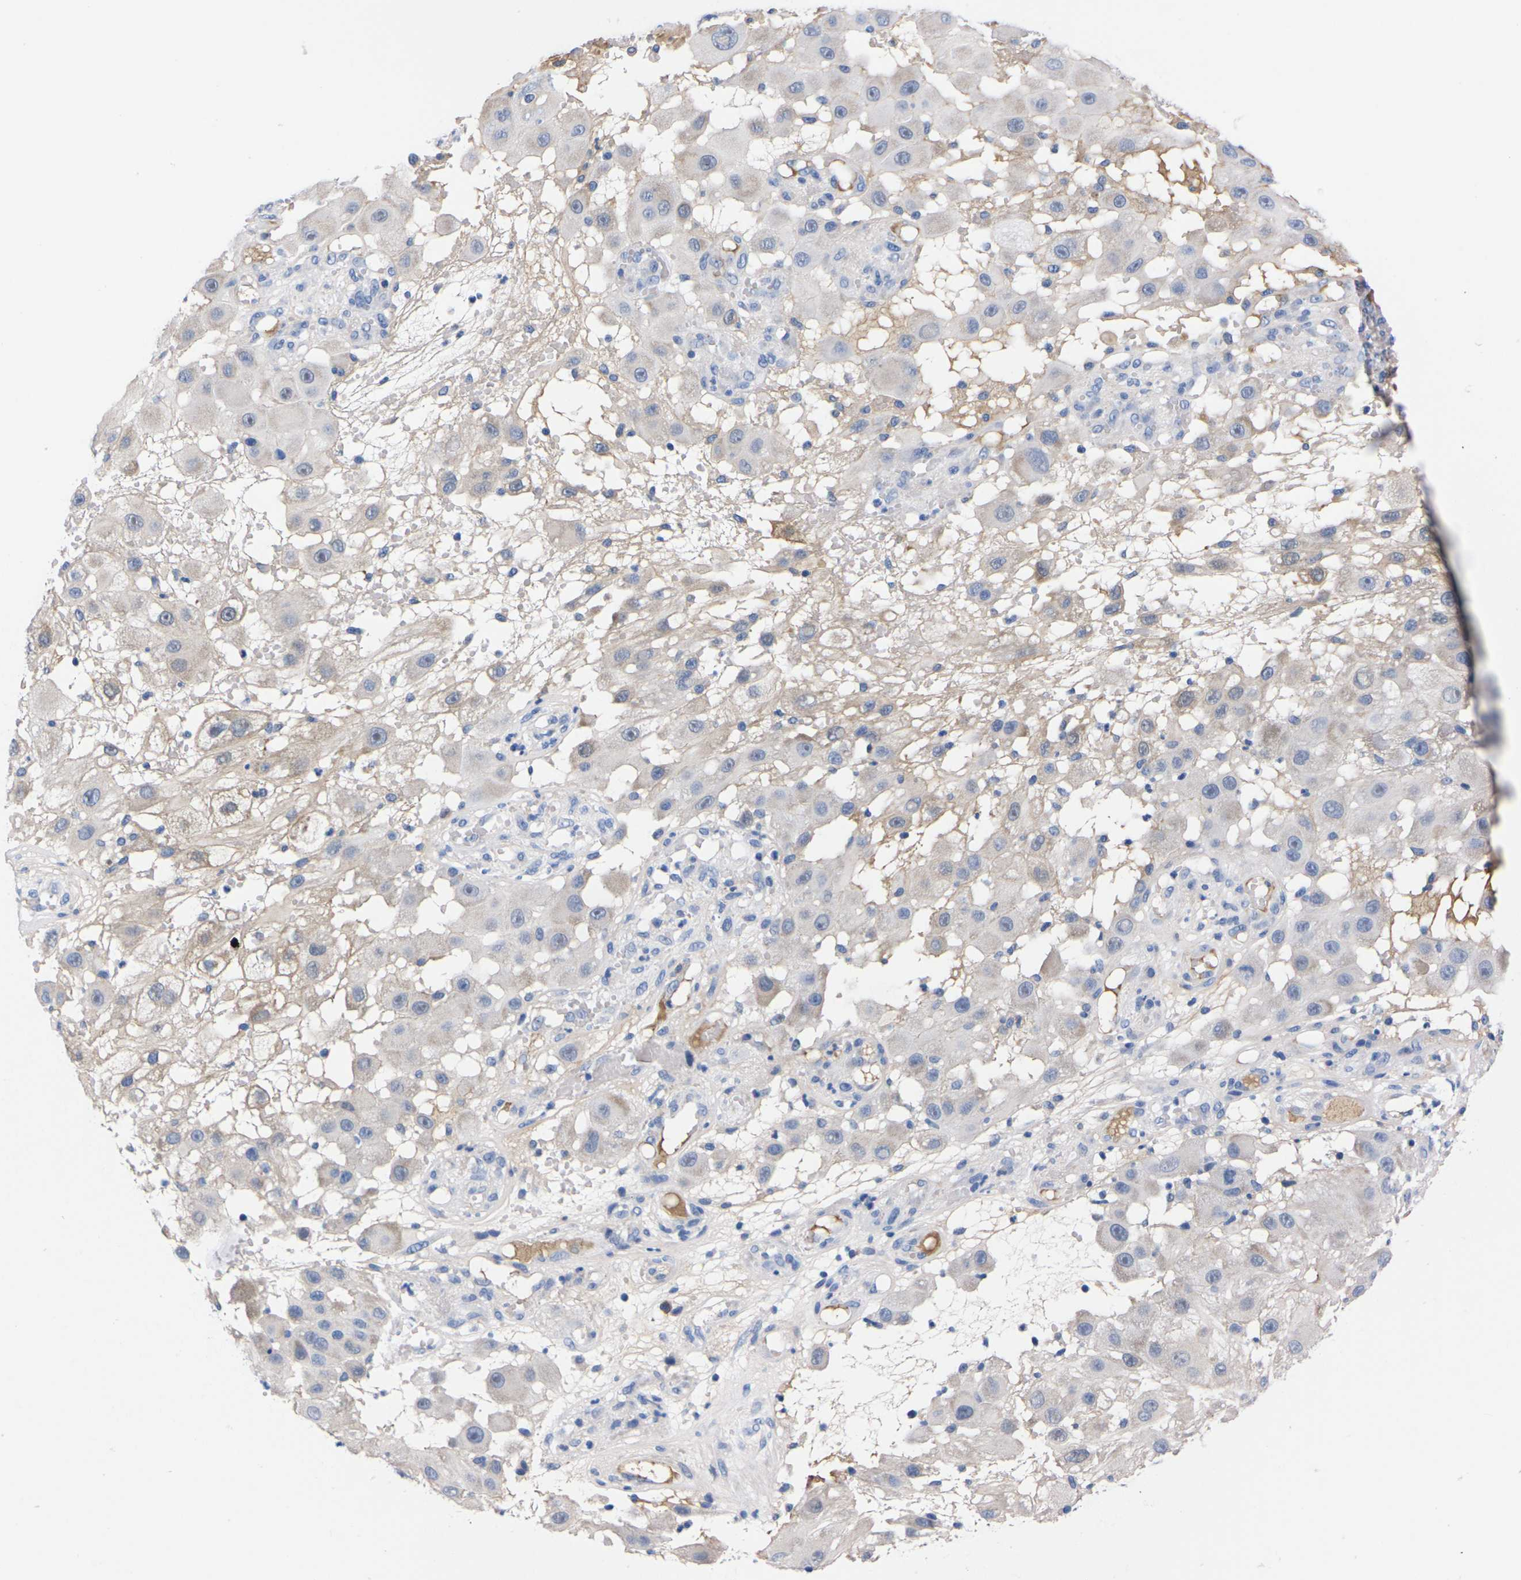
{"staining": {"intensity": "weak", "quantity": "25%-75%", "location": "cytoplasmic/membranous"}, "tissue": "melanoma", "cell_type": "Tumor cells", "image_type": "cancer", "snomed": [{"axis": "morphology", "description": "Malignant melanoma, NOS"}, {"axis": "topography", "description": "Skin"}], "caption": "Immunohistochemical staining of human malignant melanoma displays low levels of weak cytoplasmic/membranous staining in about 25%-75% of tumor cells. The protein is stained brown, and the nuclei are stained in blue (DAB (3,3'-diaminobenzidine) IHC with brightfield microscopy, high magnification).", "gene": "FAM210A", "patient": {"sex": "female", "age": 81}}